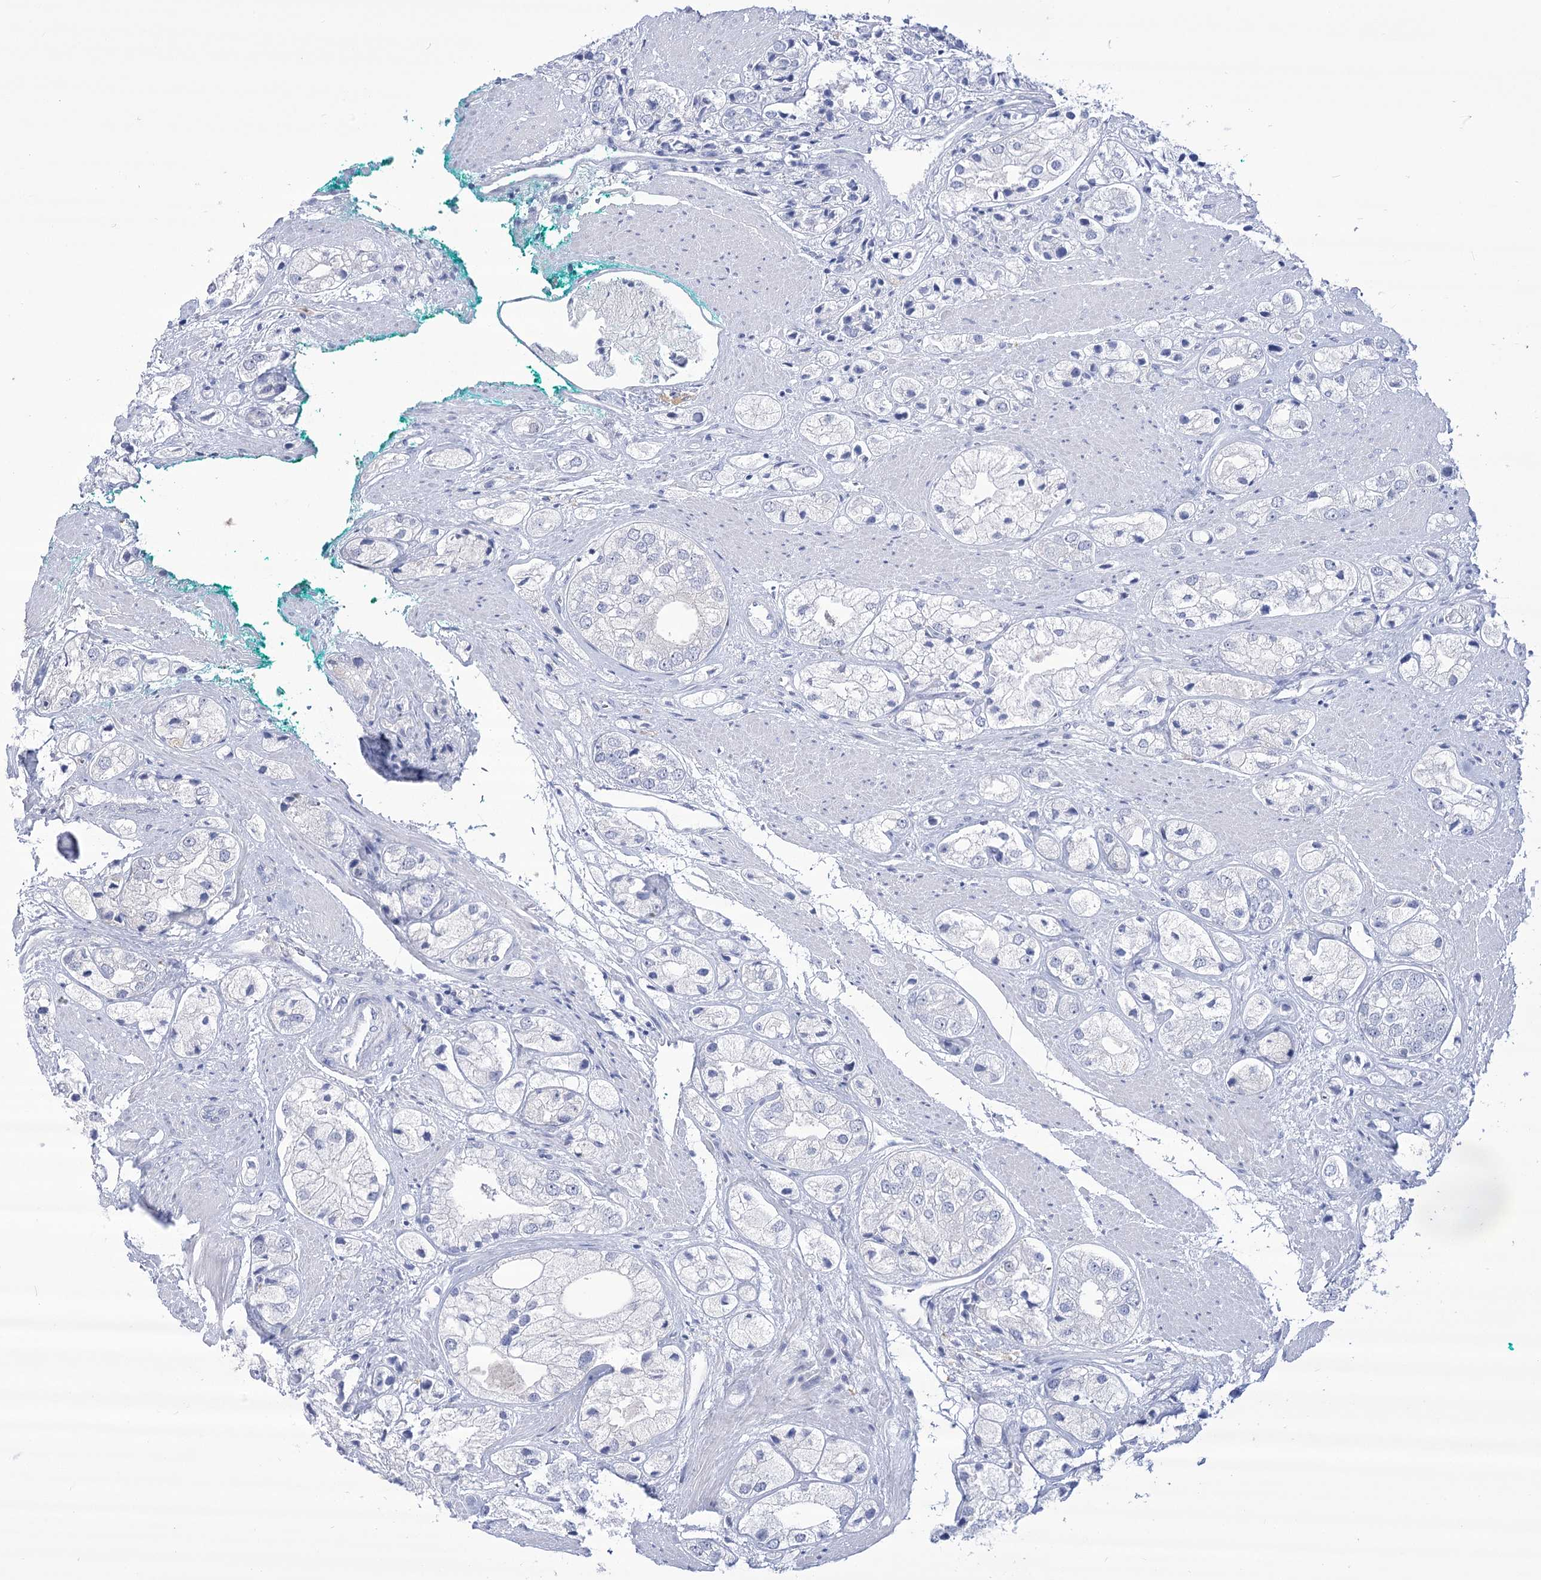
{"staining": {"intensity": "negative", "quantity": "none", "location": "none"}, "tissue": "prostate cancer", "cell_type": "Tumor cells", "image_type": "cancer", "snomed": [{"axis": "morphology", "description": "Adenocarcinoma, High grade"}, {"axis": "topography", "description": "Prostate"}], "caption": "Protein analysis of prostate cancer (high-grade adenocarcinoma) demonstrates no significant expression in tumor cells.", "gene": "SIAE", "patient": {"sex": "male", "age": 50}}